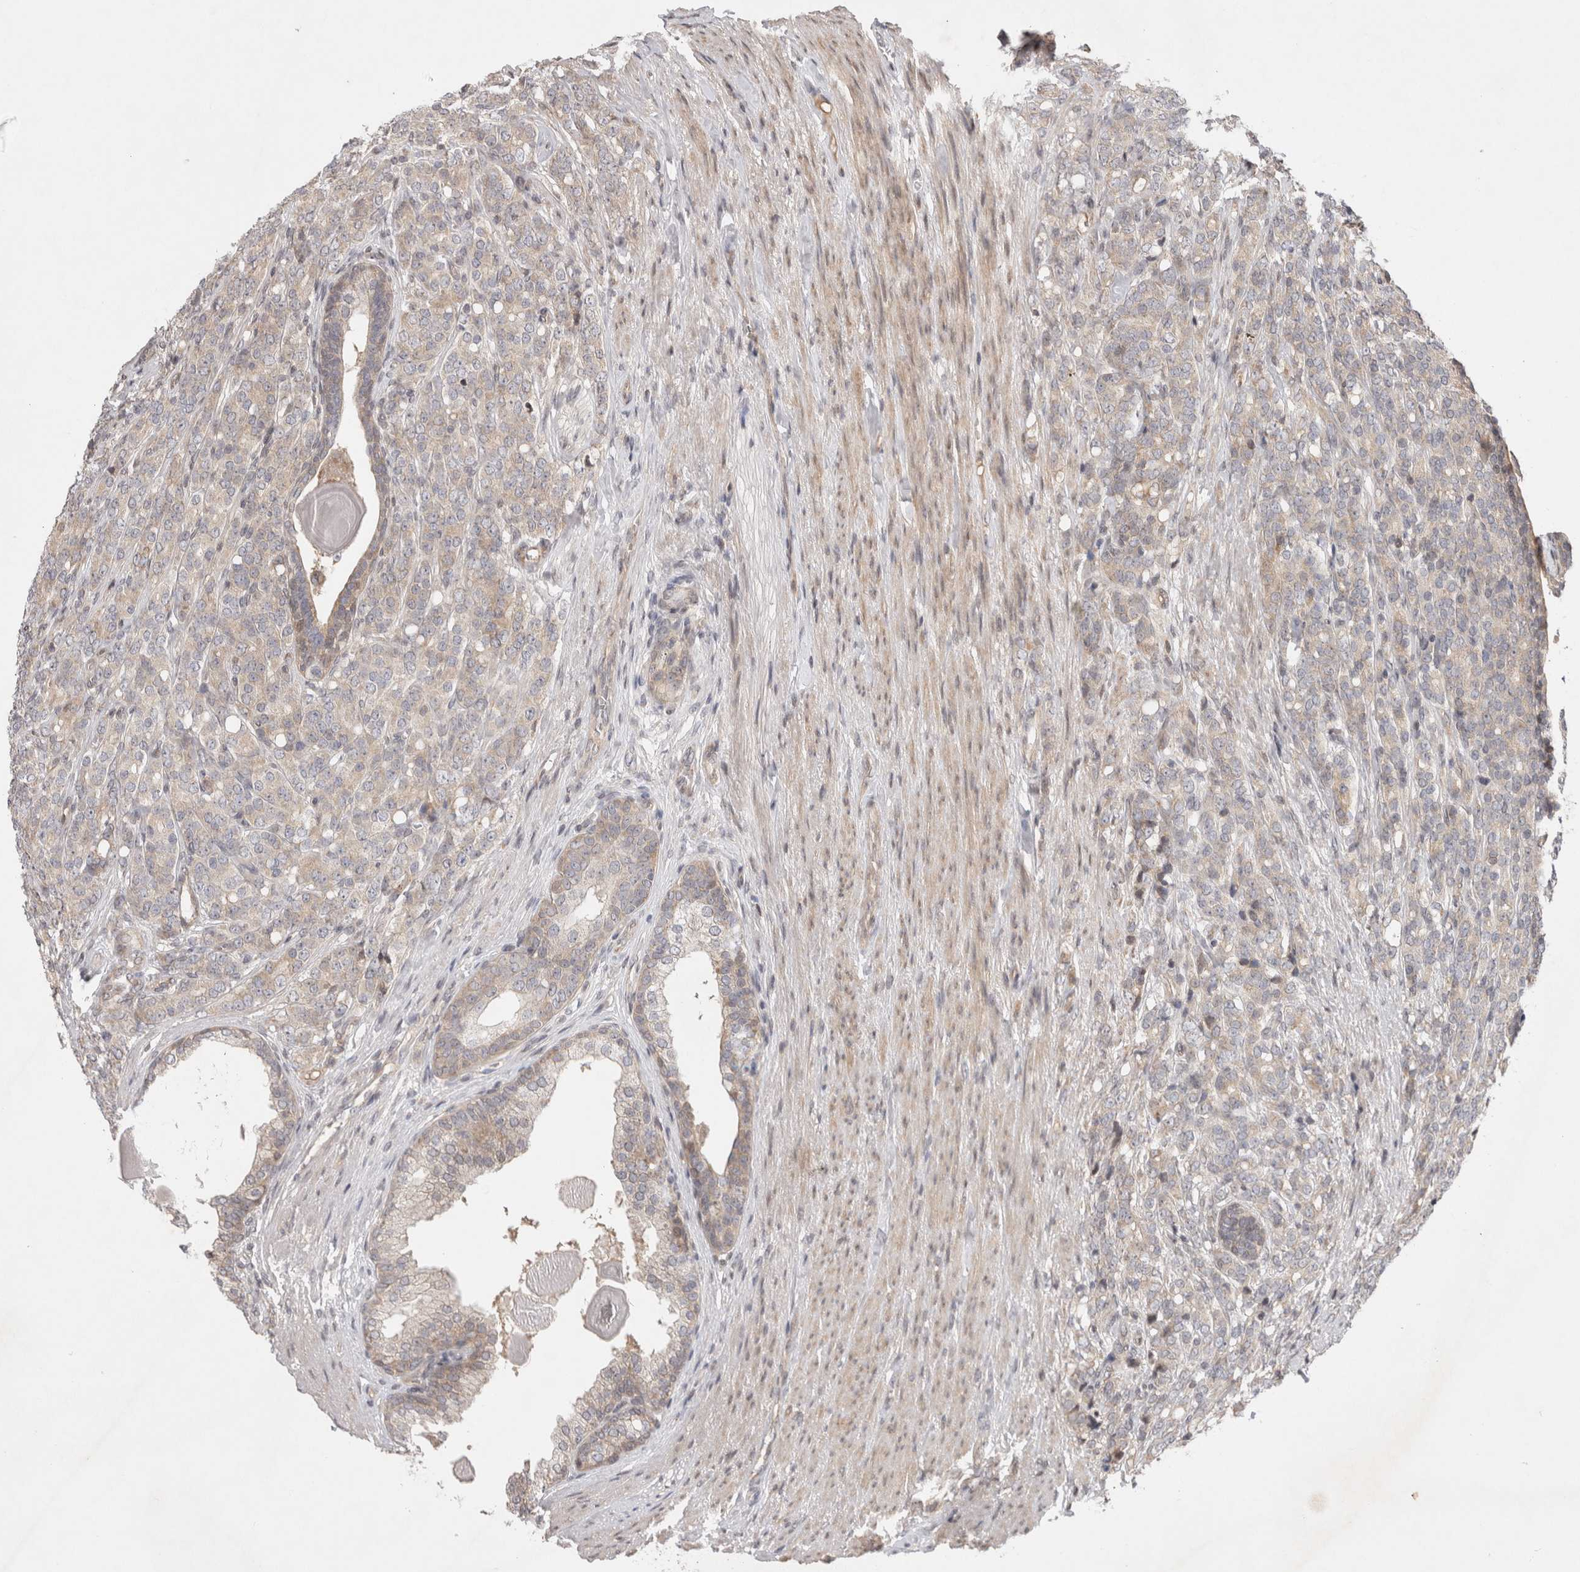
{"staining": {"intensity": "weak", "quantity": ">75%", "location": "cytoplasmic/membranous"}, "tissue": "prostate cancer", "cell_type": "Tumor cells", "image_type": "cancer", "snomed": [{"axis": "morphology", "description": "Adenocarcinoma, High grade"}, {"axis": "topography", "description": "Prostate"}], "caption": "An image showing weak cytoplasmic/membranous positivity in about >75% of tumor cells in high-grade adenocarcinoma (prostate), as visualized by brown immunohistochemical staining.", "gene": "EIF2AK1", "patient": {"sex": "male", "age": 62}}